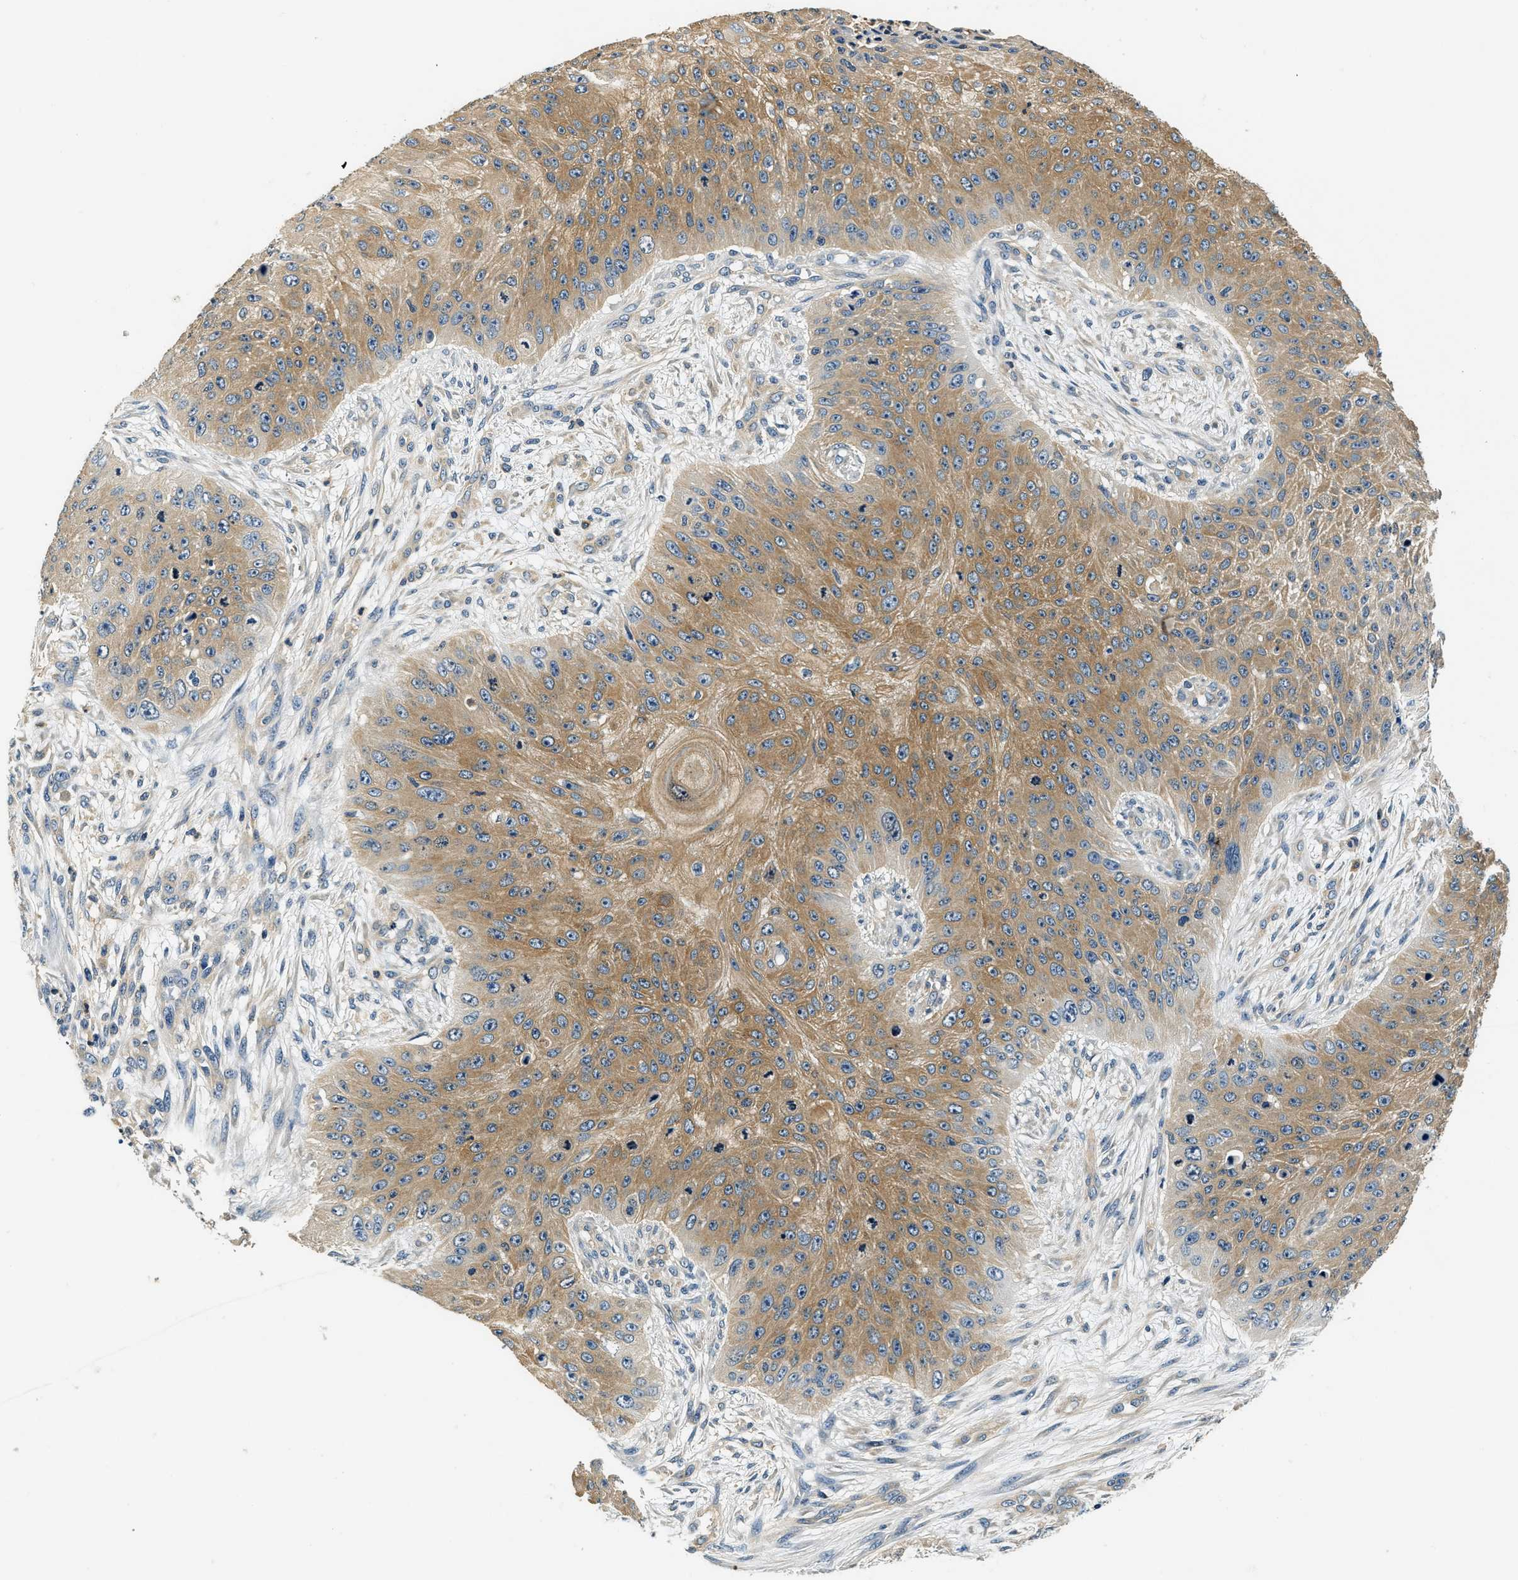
{"staining": {"intensity": "moderate", "quantity": ">75%", "location": "cytoplasmic/membranous"}, "tissue": "skin cancer", "cell_type": "Tumor cells", "image_type": "cancer", "snomed": [{"axis": "morphology", "description": "Squamous cell carcinoma, NOS"}, {"axis": "topography", "description": "Skin"}], "caption": "Immunohistochemistry staining of squamous cell carcinoma (skin), which demonstrates medium levels of moderate cytoplasmic/membranous staining in approximately >75% of tumor cells indicating moderate cytoplasmic/membranous protein staining. The staining was performed using DAB (brown) for protein detection and nuclei were counterstained in hematoxylin (blue).", "gene": "RESF1", "patient": {"sex": "female", "age": 80}}